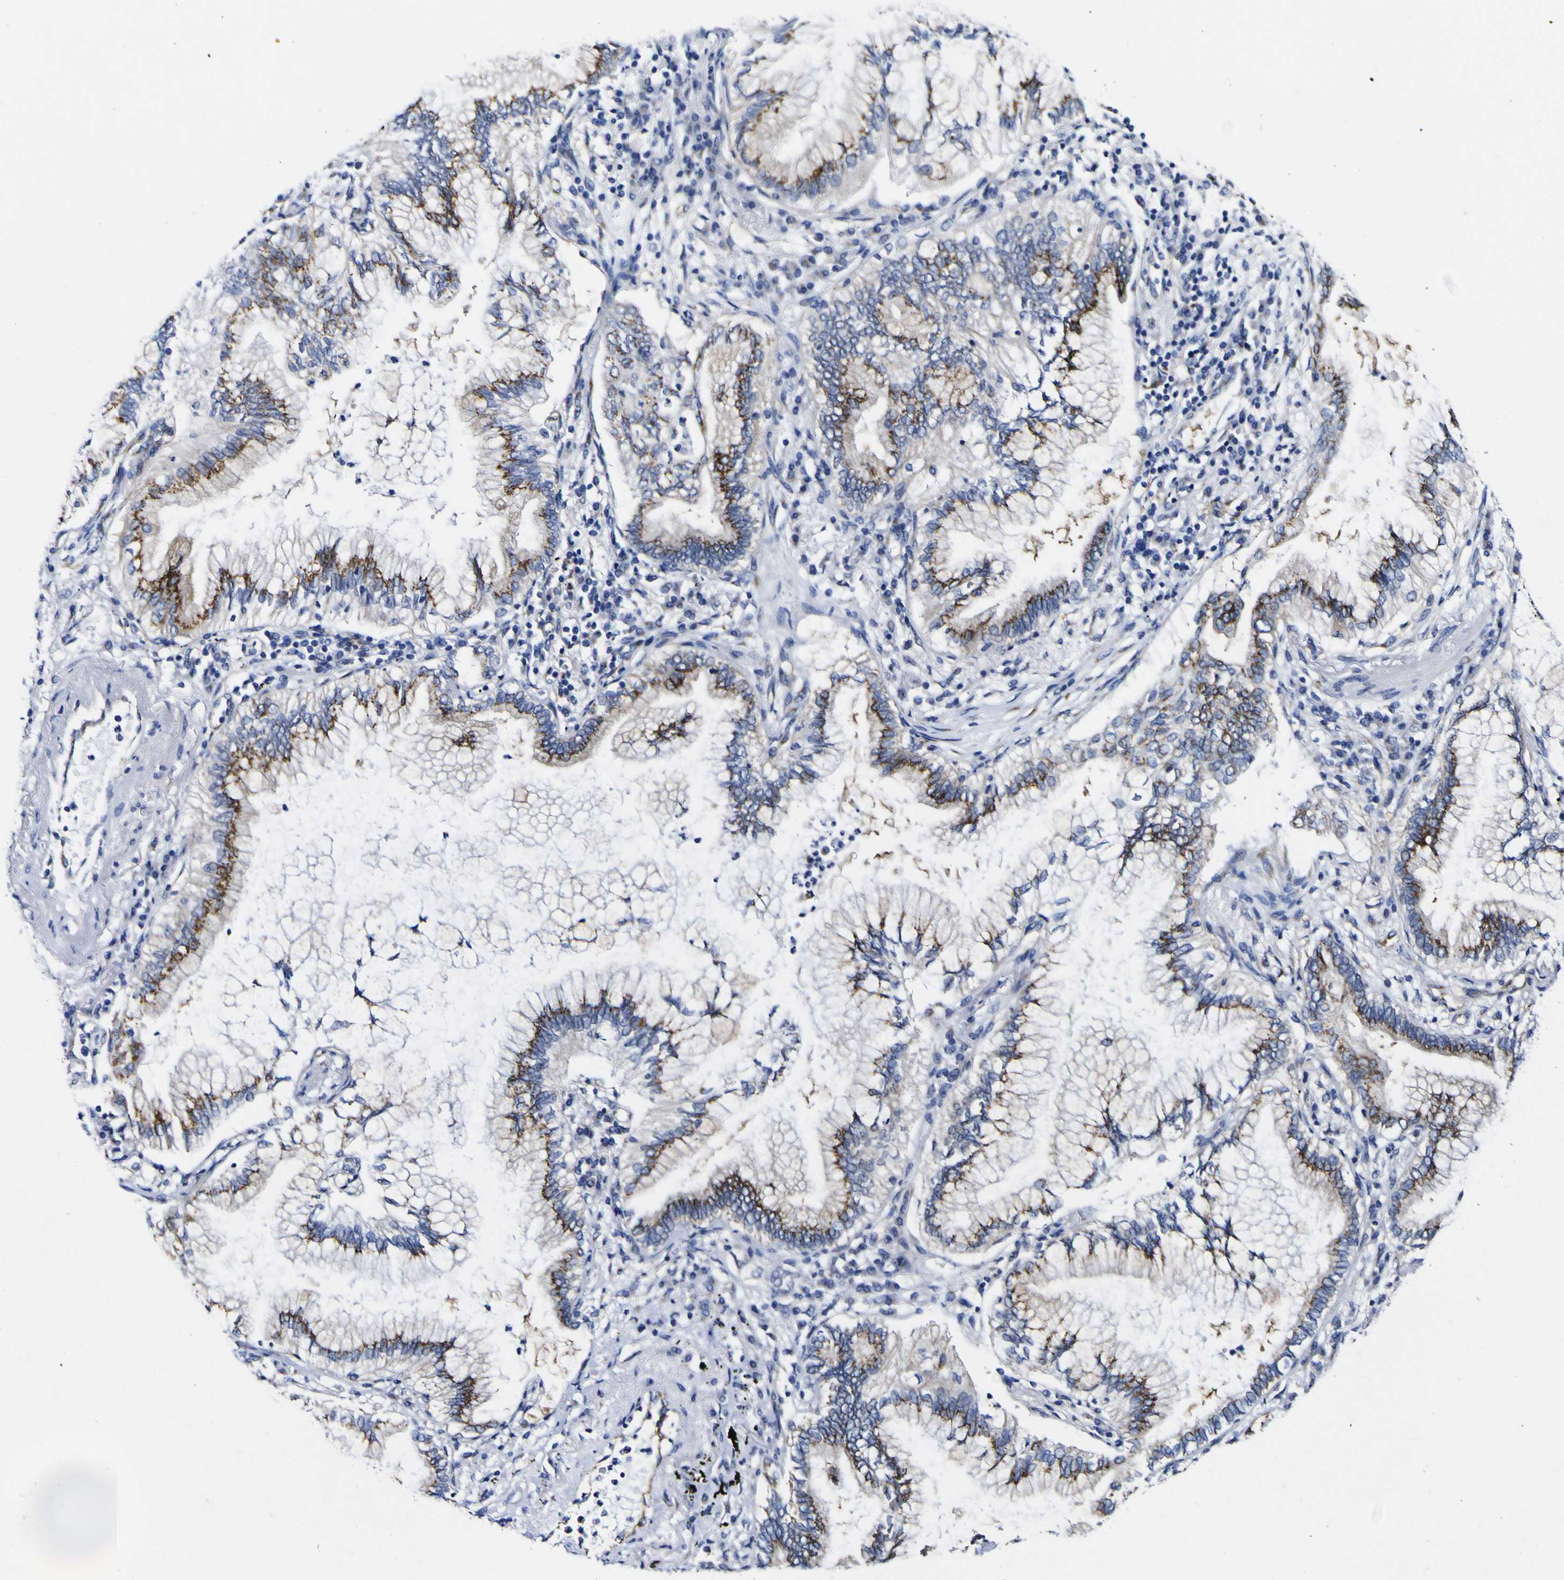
{"staining": {"intensity": "moderate", "quantity": ">75%", "location": "cytoplasmic/membranous"}, "tissue": "lung cancer", "cell_type": "Tumor cells", "image_type": "cancer", "snomed": [{"axis": "morphology", "description": "Normal tissue, NOS"}, {"axis": "morphology", "description": "Adenocarcinoma, NOS"}, {"axis": "topography", "description": "Bronchus"}, {"axis": "topography", "description": "Lung"}], "caption": "Protein expression analysis of lung adenocarcinoma shows moderate cytoplasmic/membranous expression in about >75% of tumor cells.", "gene": "GOLM1", "patient": {"sex": "female", "age": 70}}